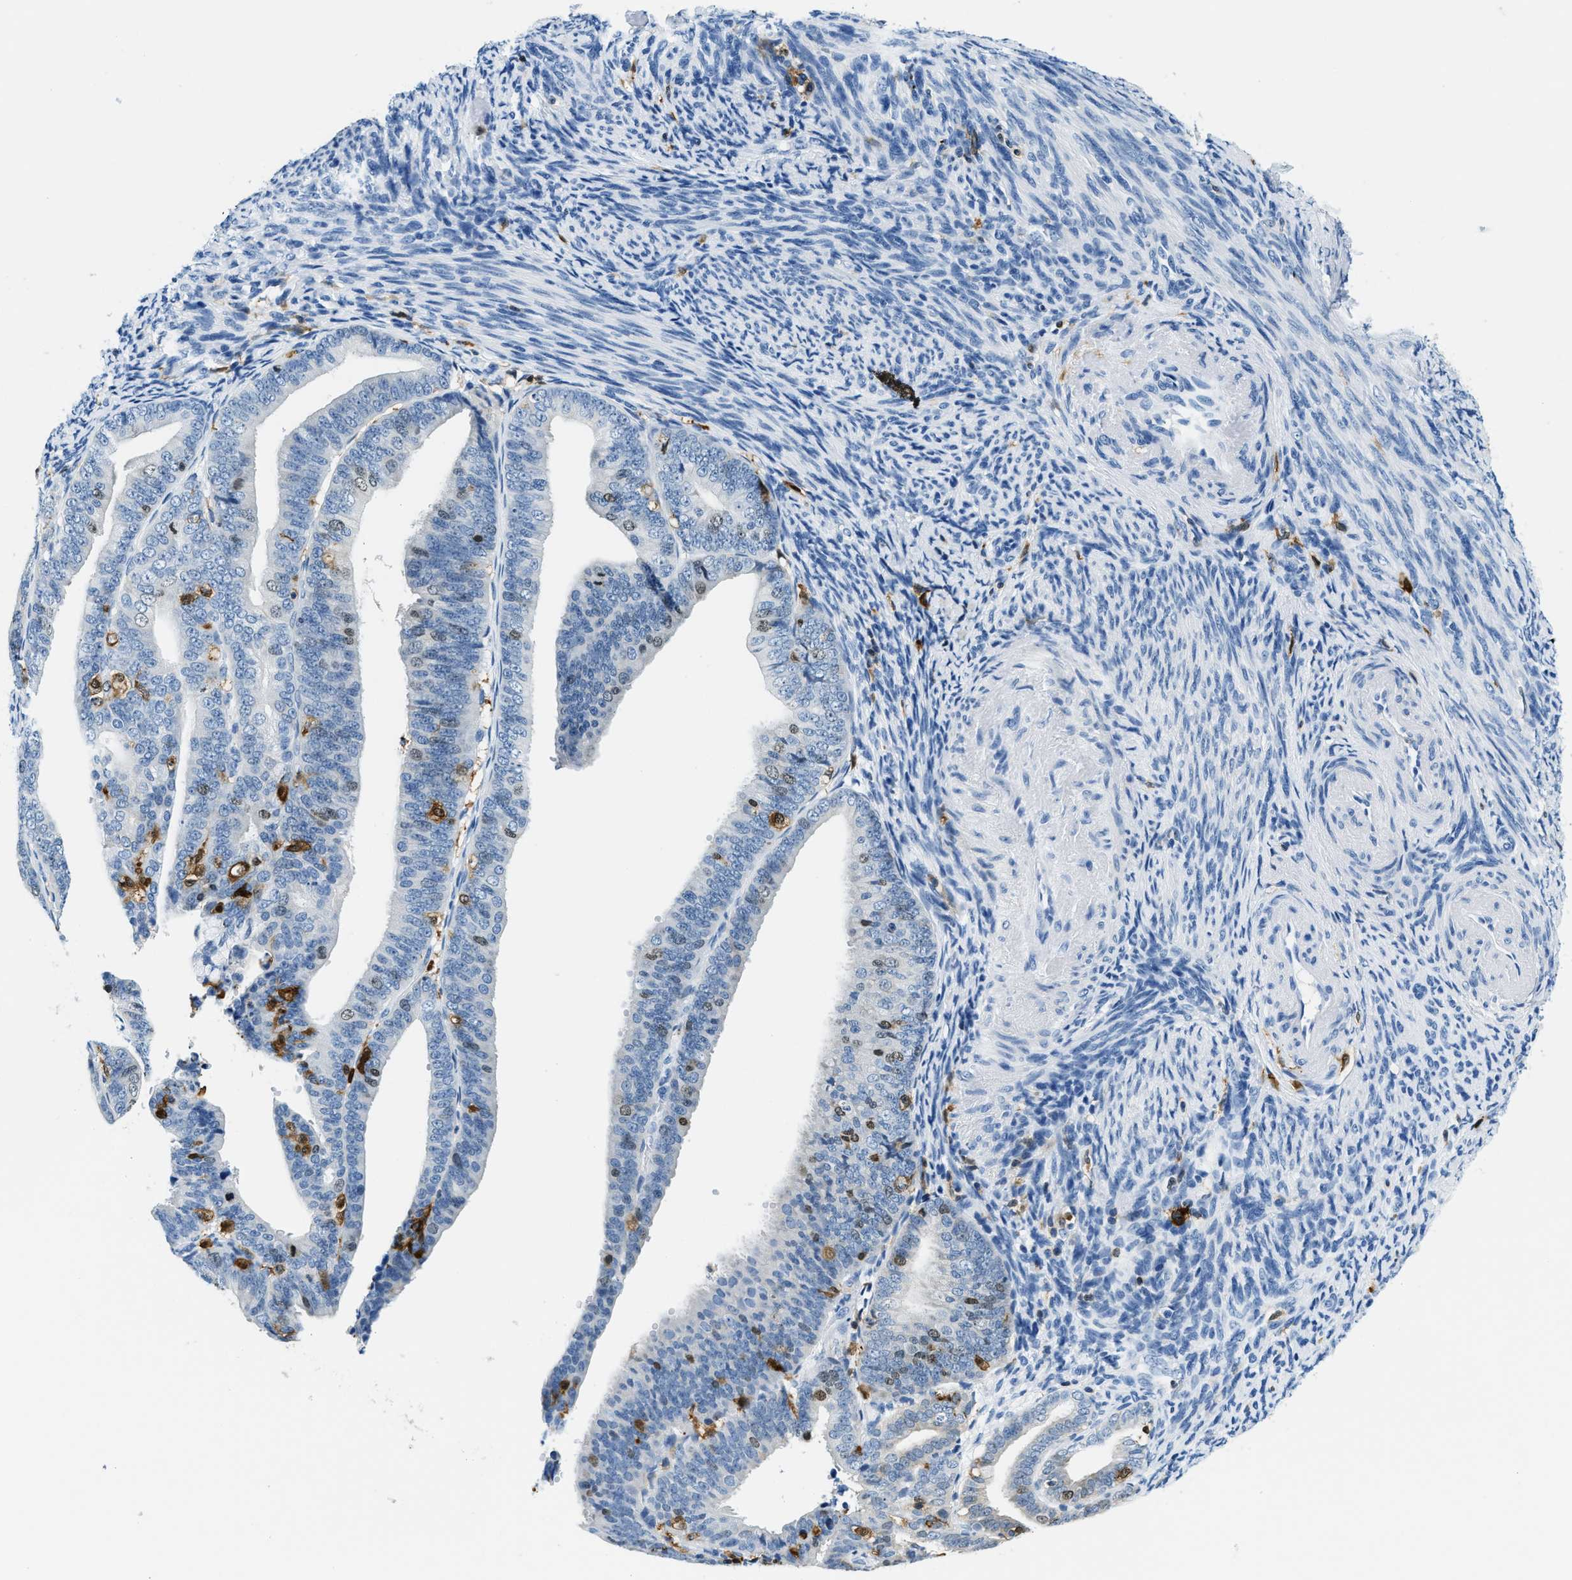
{"staining": {"intensity": "weak", "quantity": "<25%", "location": "nuclear"}, "tissue": "endometrial cancer", "cell_type": "Tumor cells", "image_type": "cancer", "snomed": [{"axis": "morphology", "description": "Adenocarcinoma, NOS"}, {"axis": "topography", "description": "Endometrium"}], "caption": "This image is of adenocarcinoma (endometrial) stained with IHC to label a protein in brown with the nuclei are counter-stained blue. There is no staining in tumor cells. Nuclei are stained in blue.", "gene": "CAPG", "patient": {"sex": "female", "age": 63}}